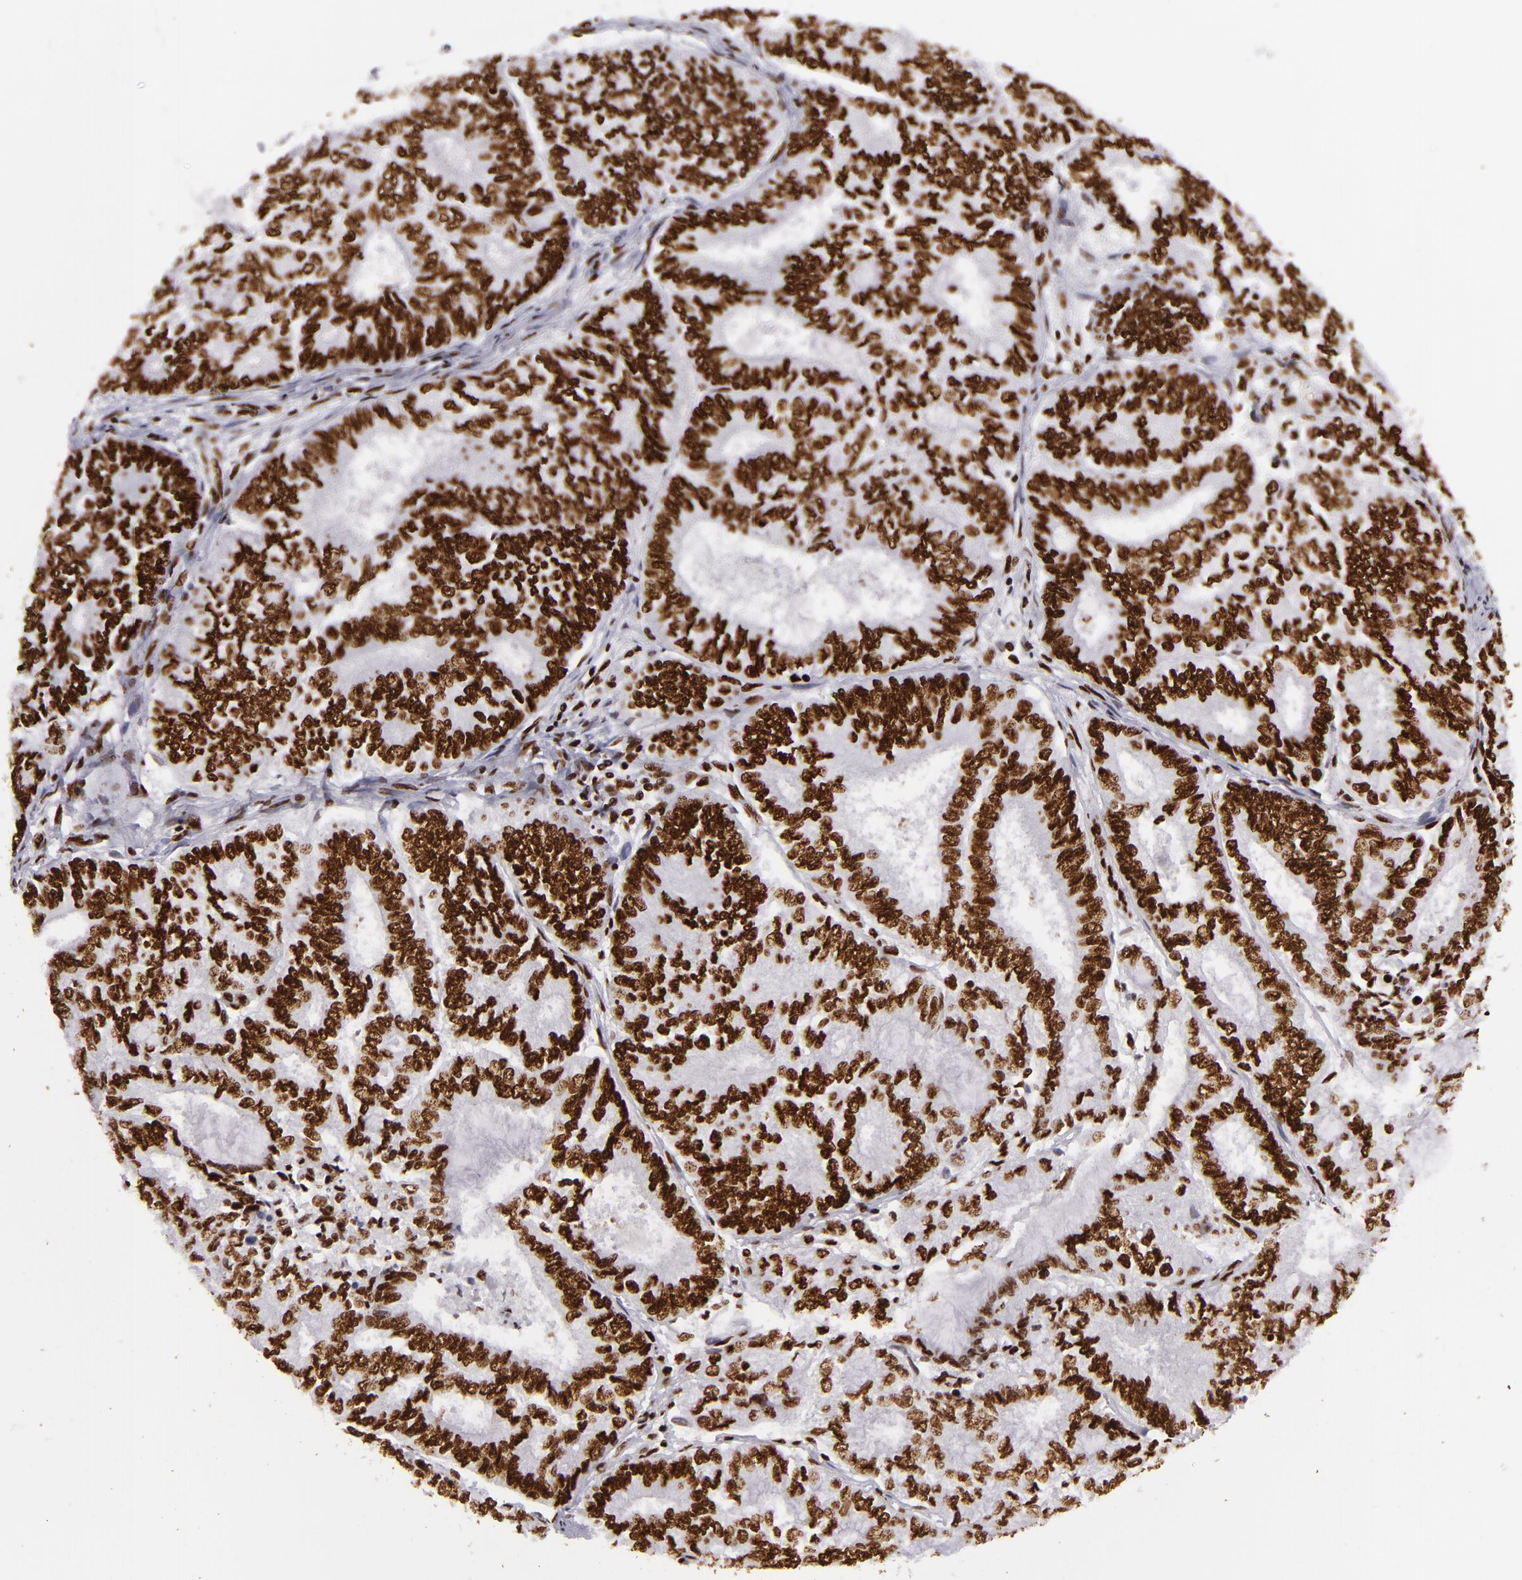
{"staining": {"intensity": "strong", "quantity": ">75%", "location": "nuclear"}, "tissue": "endometrial cancer", "cell_type": "Tumor cells", "image_type": "cancer", "snomed": [{"axis": "morphology", "description": "Adenocarcinoma, NOS"}, {"axis": "topography", "description": "Endometrium"}], "caption": "Strong nuclear protein staining is identified in approximately >75% of tumor cells in endometrial adenocarcinoma. Nuclei are stained in blue.", "gene": "SAFB", "patient": {"sex": "female", "age": 59}}